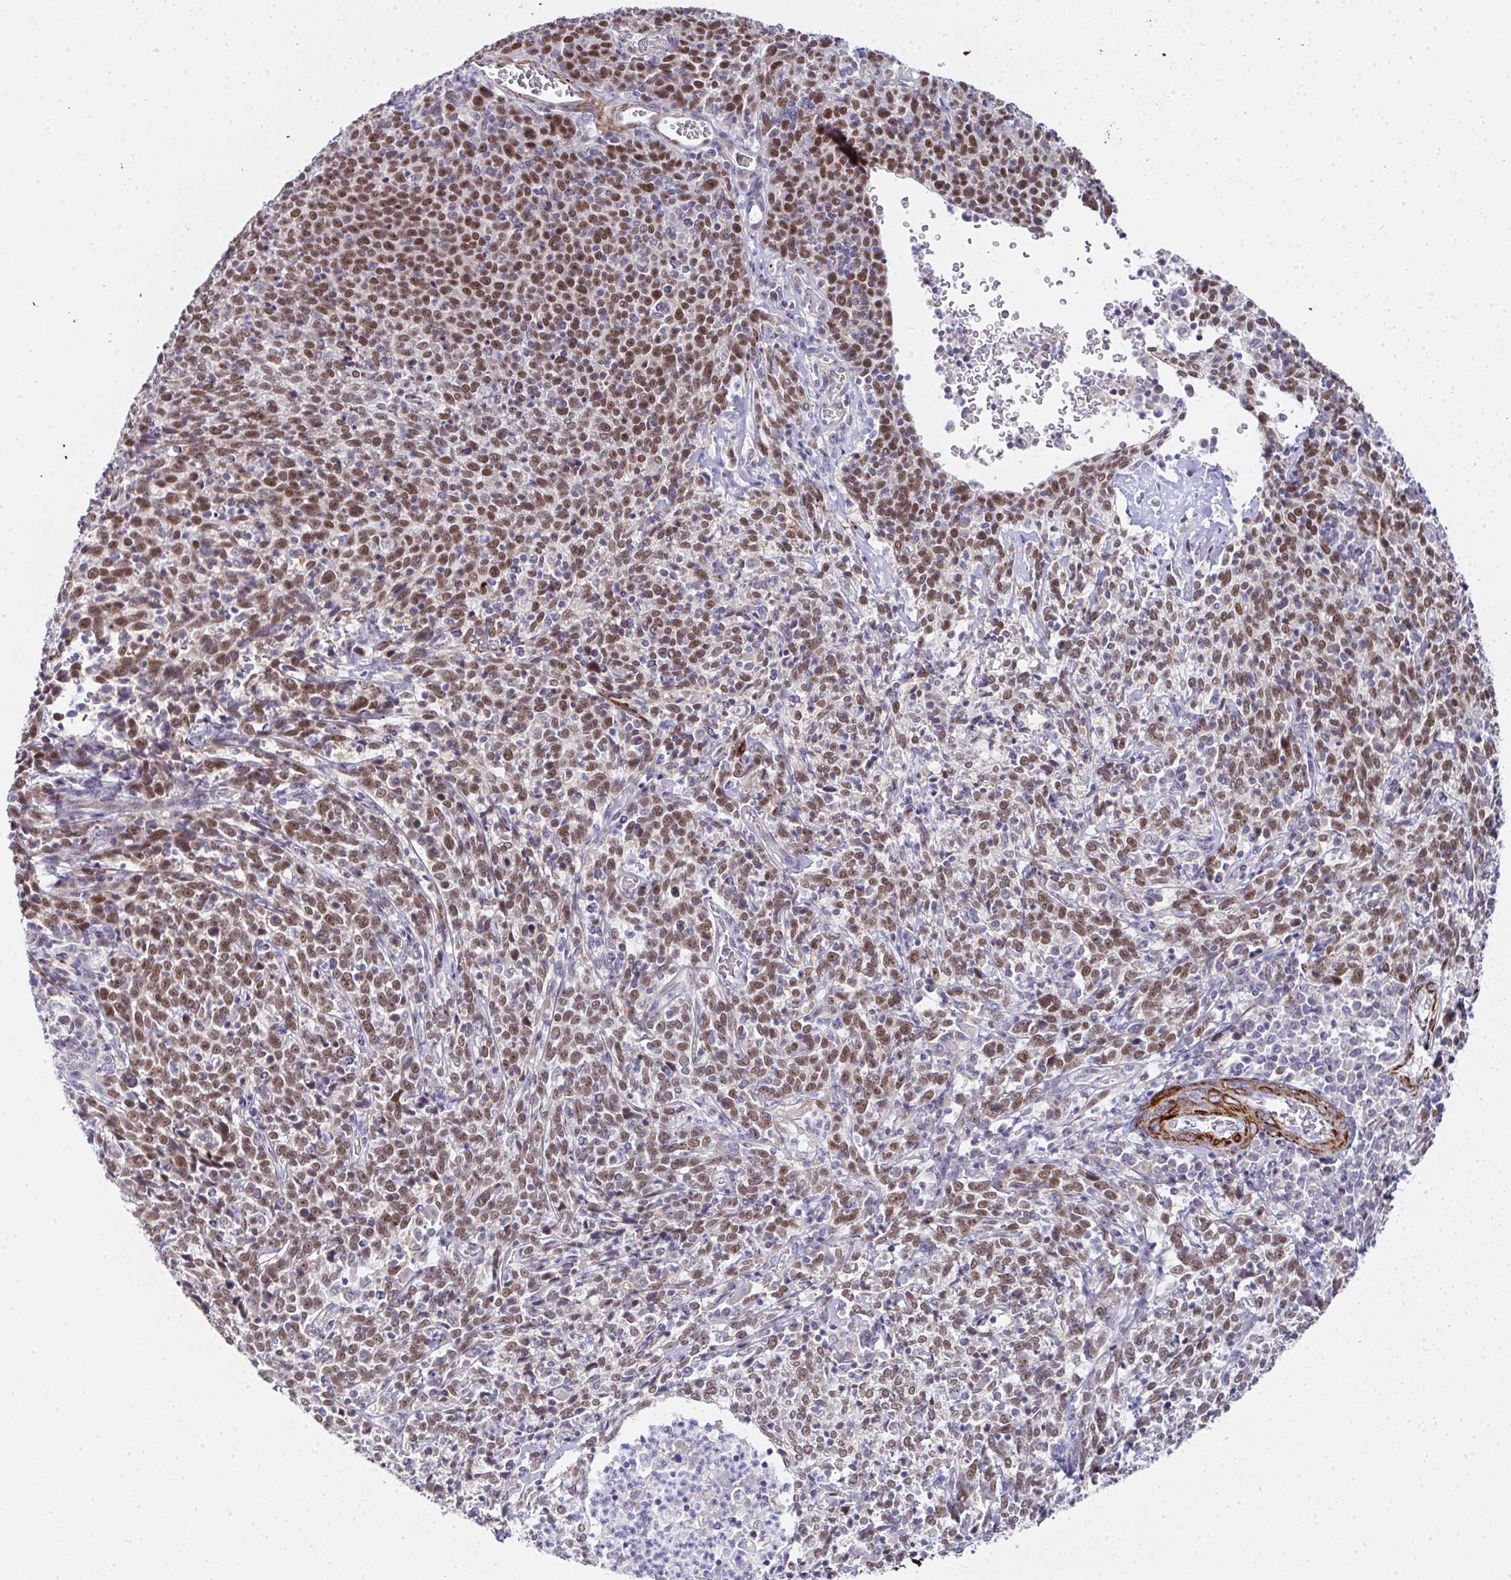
{"staining": {"intensity": "moderate", "quantity": ">75%", "location": "nuclear"}, "tissue": "cervical cancer", "cell_type": "Tumor cells", "image_type": "cancer", "snomed": [{"axis": "morphology", "description": "Squamous cell carcinoma, NOS"}, {"axis": "topography", "description": "Cervix"}], "caption": "Immunohistochemistry (IHC) staining of cervical cancer (squamous cell carcinoma), which reveals medium levels of moderate nuclear expression in approximately >75% of tumor cells indicating moderate nuclear protein expression. The staining was performed using DAB (3,3'-diaminobenzidine) (brown) for protein detection and nuclei were counterstained in hematoxylin (blue).", "gene": "GINS2", "patient": {"sex": "female", "age": 46}}